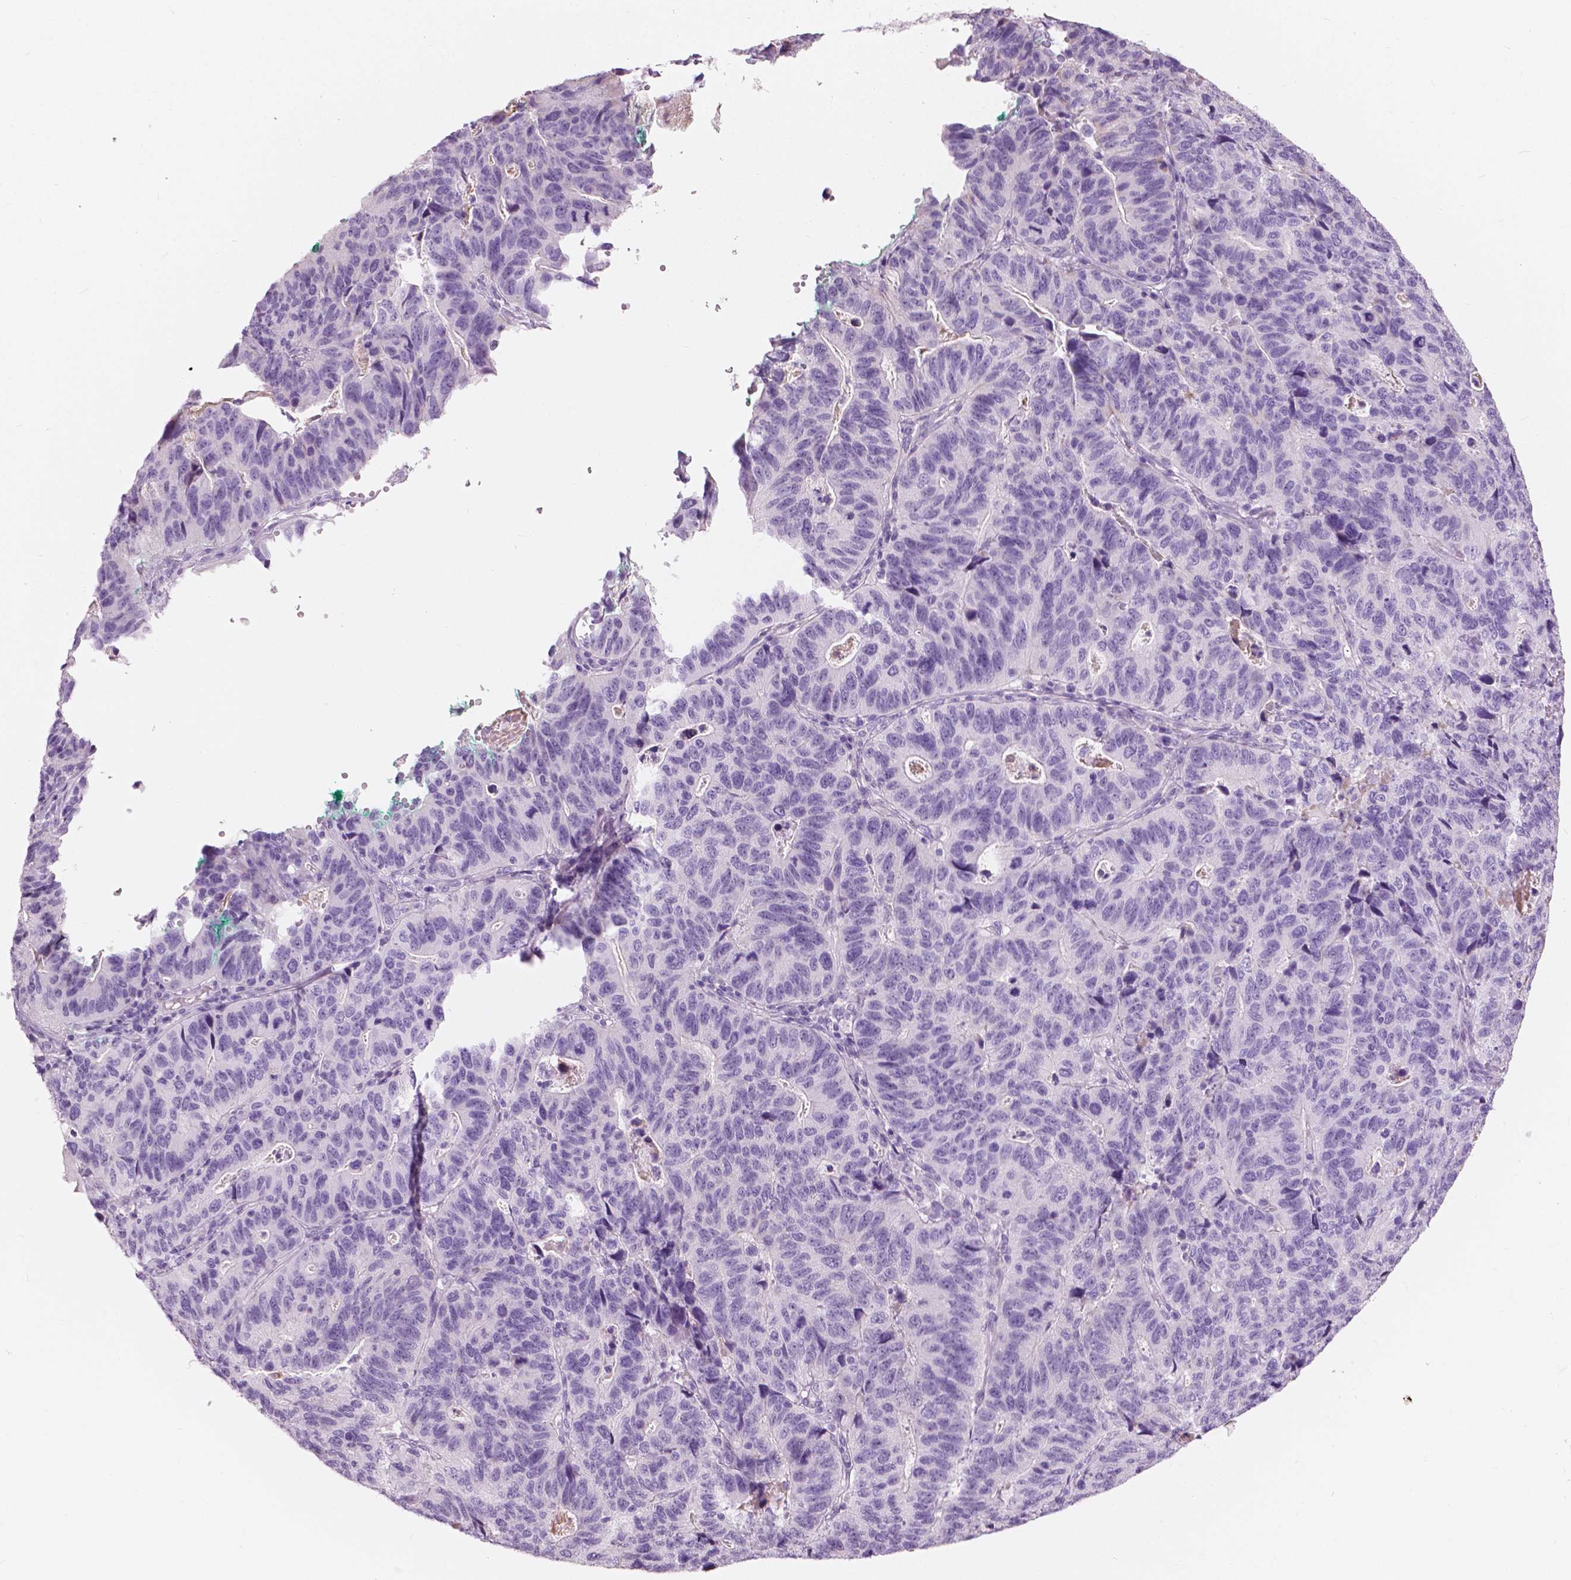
{"staining": {"intensity": "negative", "quantity": "none", "location": "none"}, "tissue": "stomach cancer", "cell_type": "Tumor cells", "image_type": "cancer", "snomed": [{"axis": "morphology", "description": "Adenocarcinoma, NOS"}, {"axis": "topography", "description": "Stomach, upper"}], "caption": "Tumor cells are negative for protein expression in human stomach adenocarcinoma. (DAB (3,3'-diaminobenzidine) IHC visualized using brightfield microscopy, high magnification).", "gene": "A4GNT", "patient": {"sex": "female", "age": 67}}